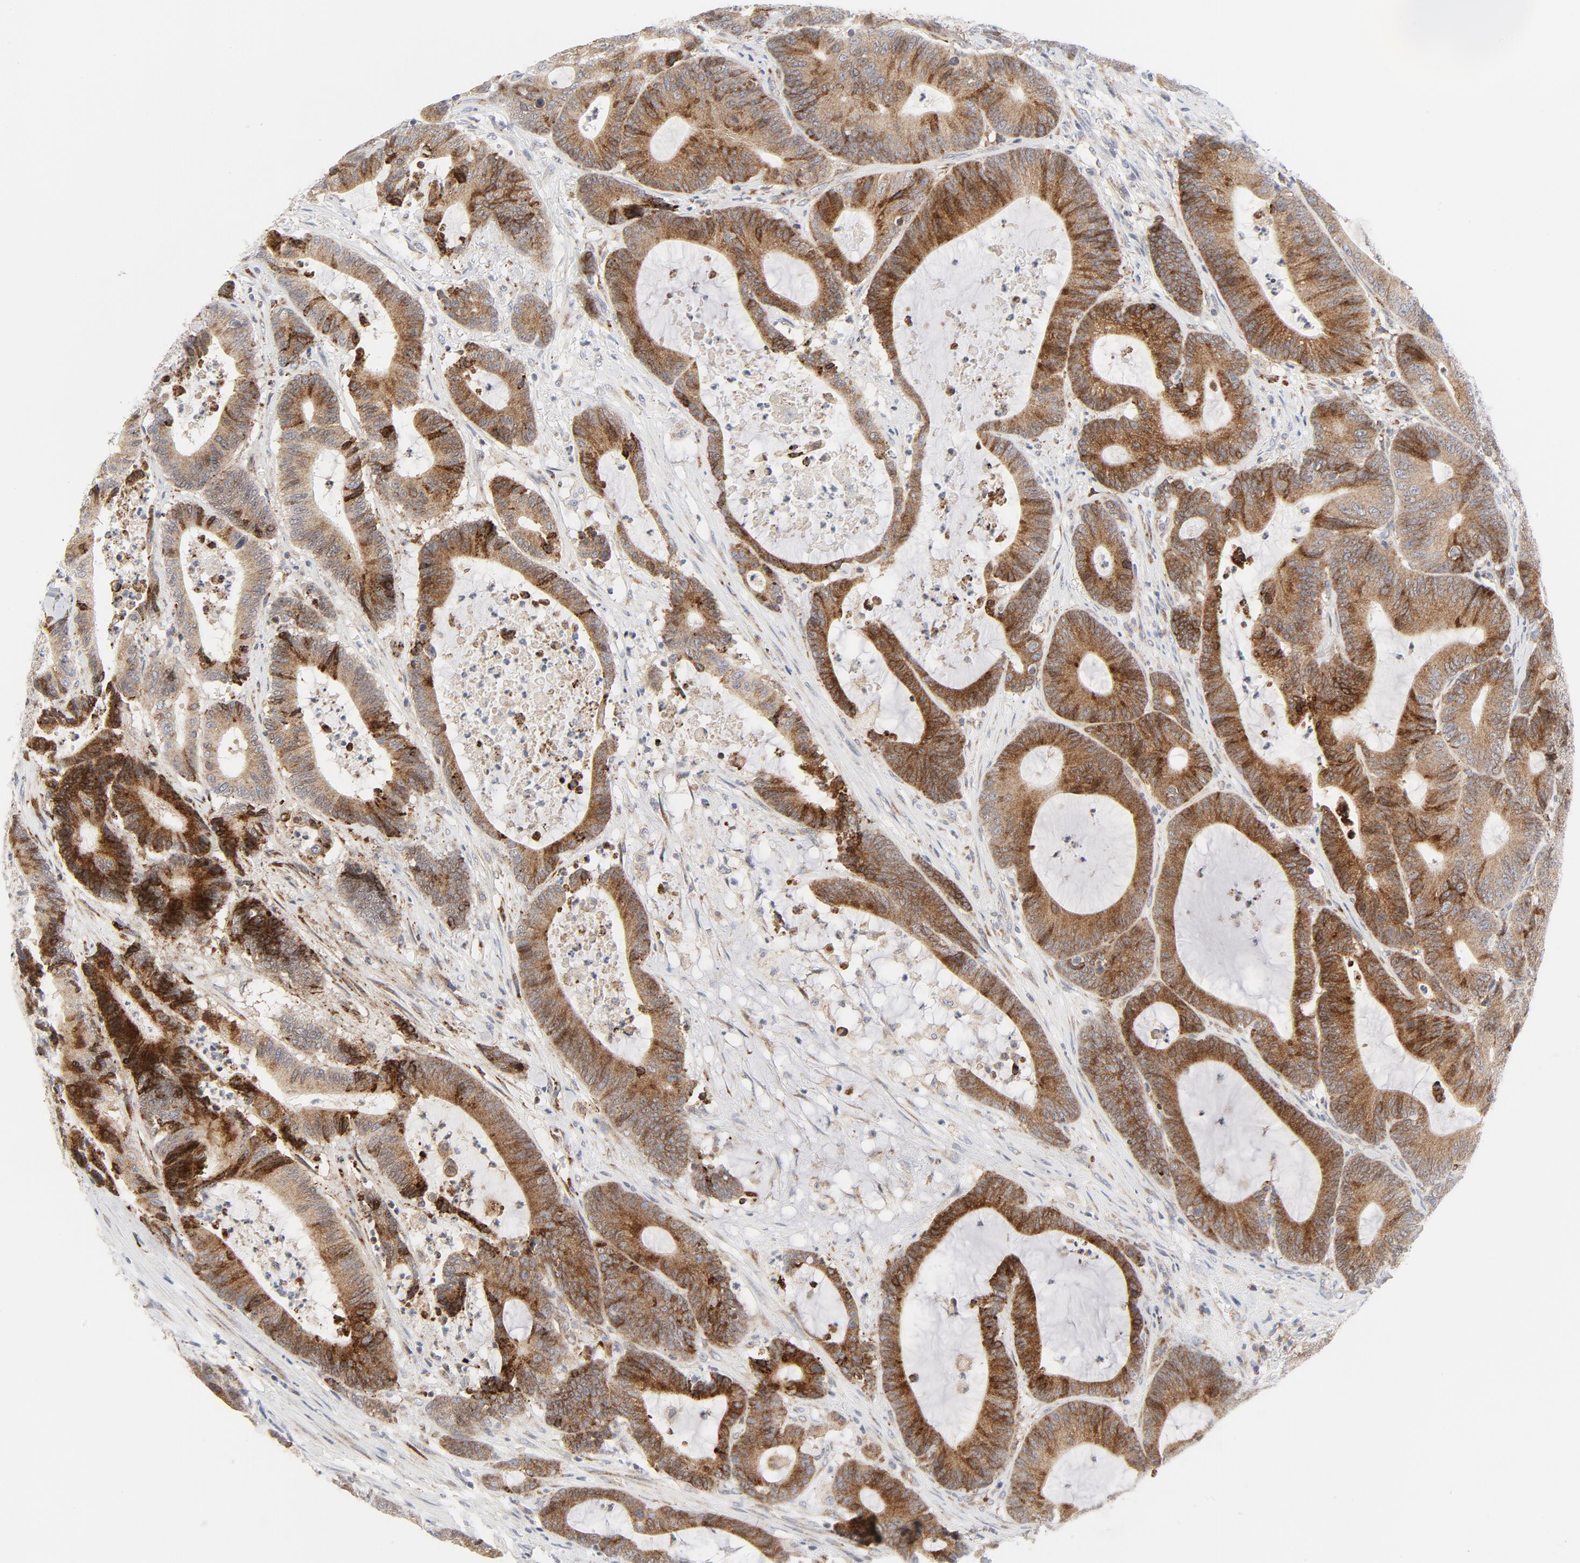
{"staining": {"intensity": "moderate", "quantity": ">75%", "location": "cytoplasmic/membranous"}, "tissue": "colorectal cancer", "cell_type": "Tumor cells", "image_type": "cancer", "snomed": [{"axis": "morphology", "description": "Adenocarcinoma, NOS"}, {"axis": "topography", "description": "Colon"}], "caption": "Immunohistochemical staining of human colorectal adenocarcinoma demonstrates medium levels of moderate cytoplasmic/membranous staining in approximately >75% of tumor cells. (DAB = brown stain, brightfield microscopy at high magnification).", "gene": "LRP6", "patient": {"sex": "female", "age": 84}}